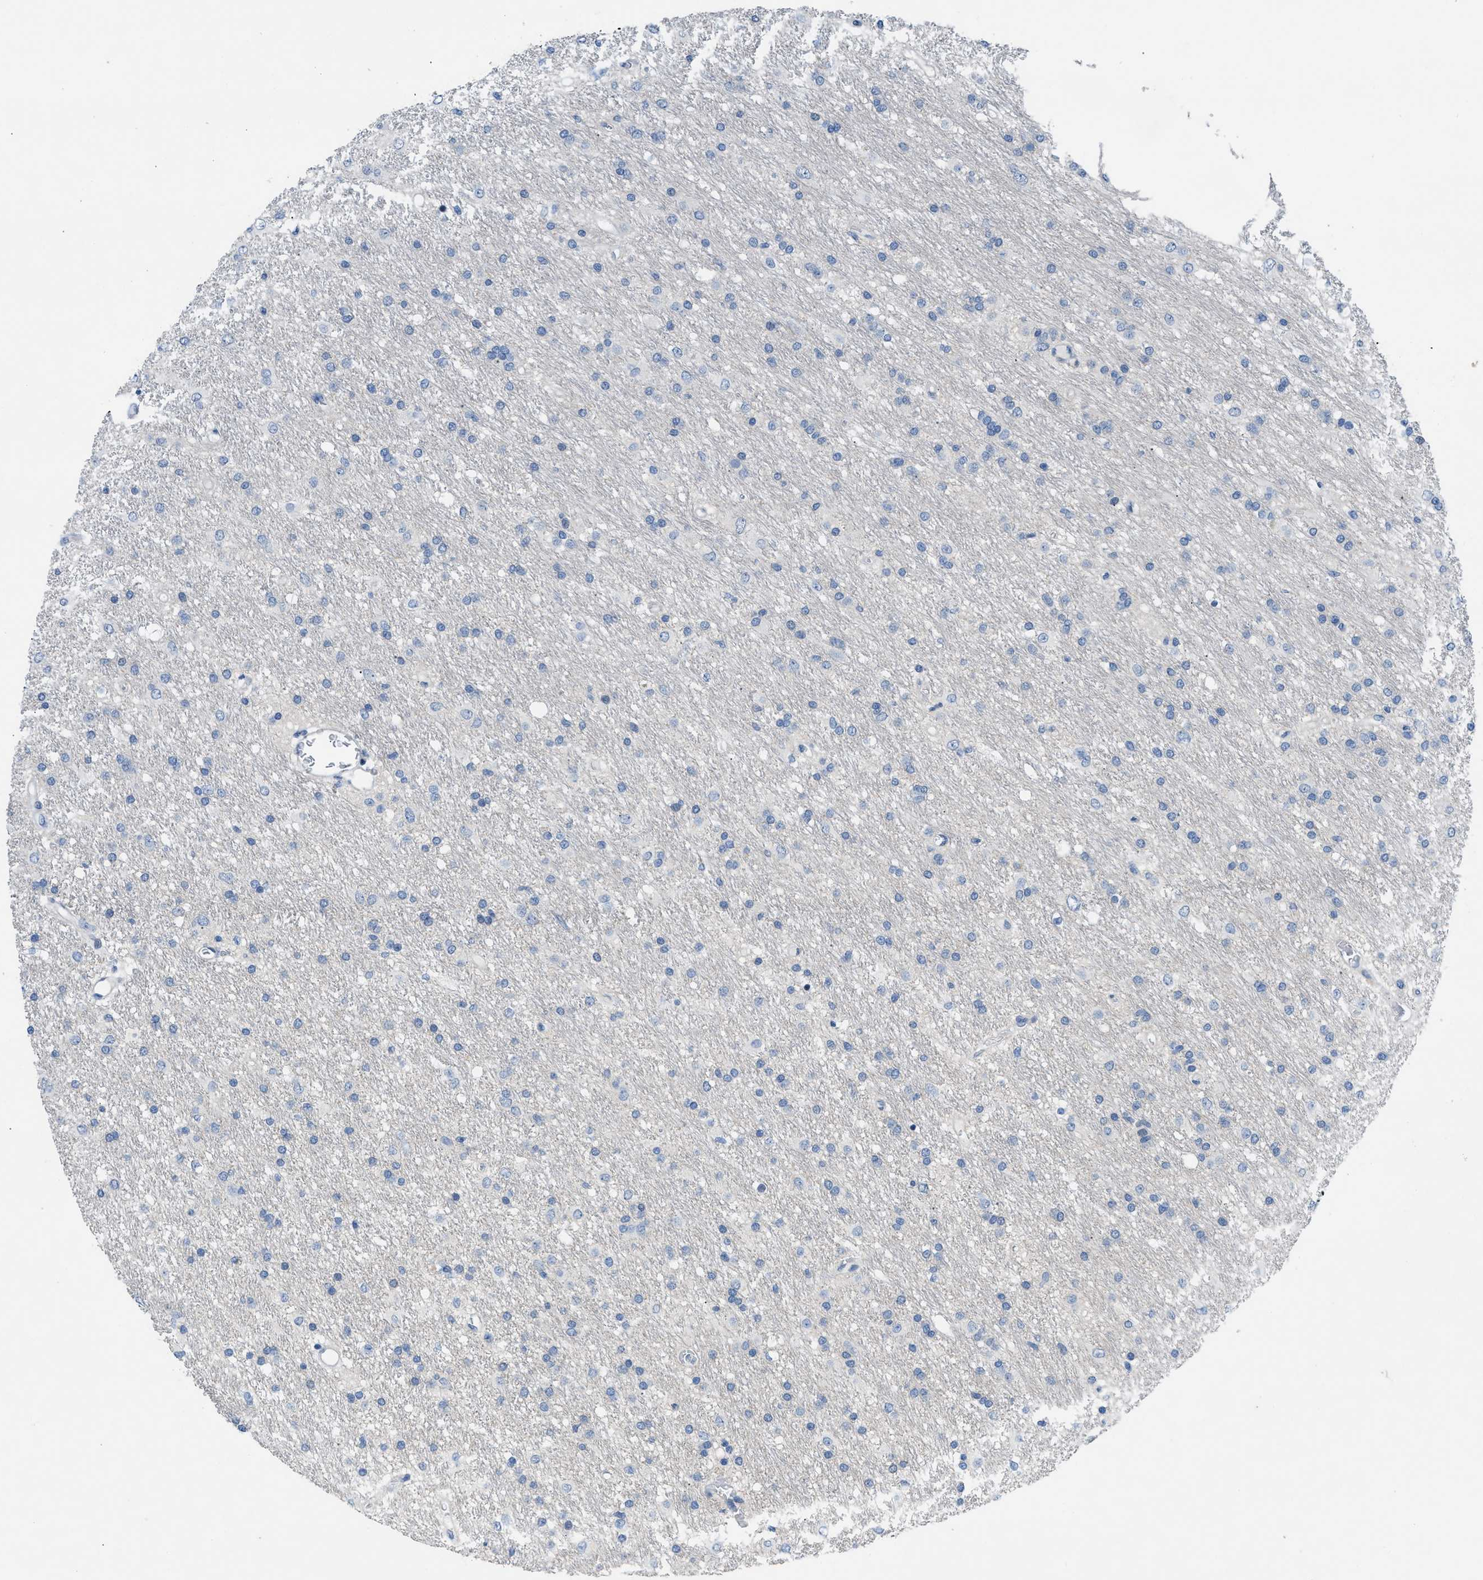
{"staining": {"intensity": "negative", "quantity": "none", "location": "none"}, "tissue": "glioma", "cell_type": "Tumor cells", "image_type": "cancer", "snomed": [{"axis": "morphology", "description": "Glioma, malignant, Low grade"}, {"axis": "topography", "description": "Brain"}], "caption": "Immunohistochemistry photomicrograph of neoplastic tissue: human glioma stained with DAB (3,3'-diaminobenzidine) exhibits no significant protein positivity in tumor cells. Brightfield microscopy of immunohistochemistry stained with DAB (brown) and hematoxylin (blue), captured at high magnification.", "gene": "FDCSP", "patient": {"sex": "male", "age": 77}}